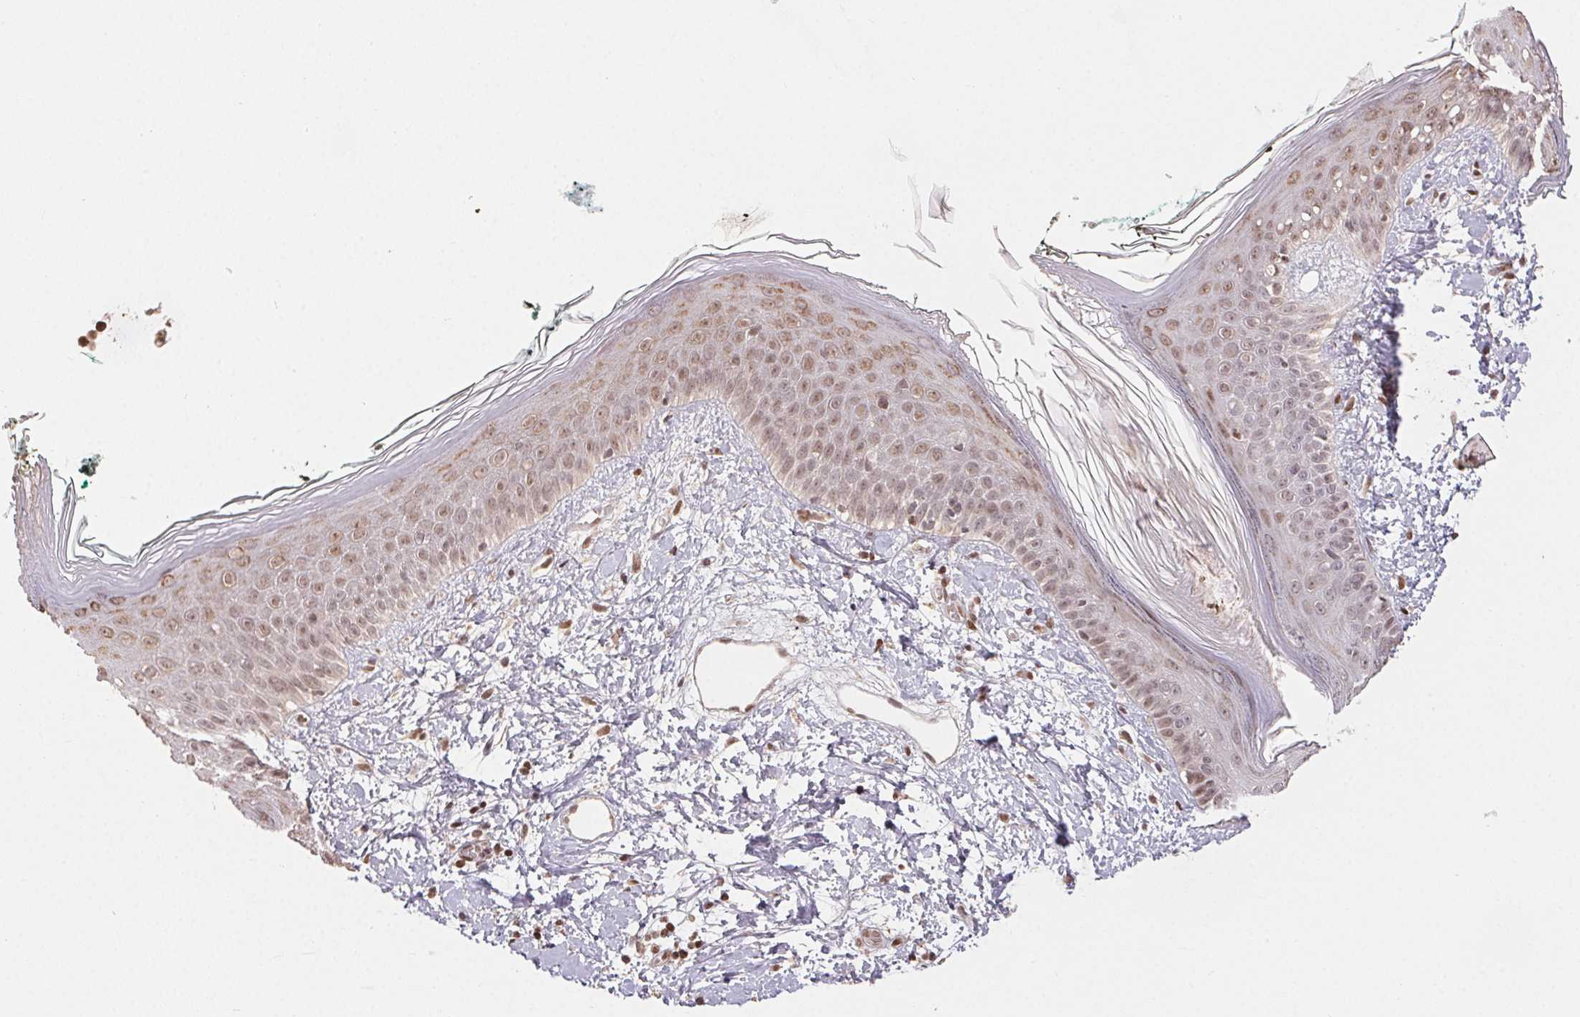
{"staining": {"intensity": "moderate", "quantity": ">75%", "location": "nuclear"}, "tissue": "skin", "cell_type": "Fibroblasts", "image_type": "normal", "snomed": [{"axis": "morphology", "description": "Normal tissue, NOS"}, {"axis": "topography", "description": "Skin"}], "caption": "Immunohistochemistry (IHC) histopathology image of unremarkable skin stained for a protein (brown), which shows medium levels of moderate nuclear expression in approximately >75% of fibroblasts.", "gene": "MAPKAPK2", "patient": {"sex": "female", "age": 34}}